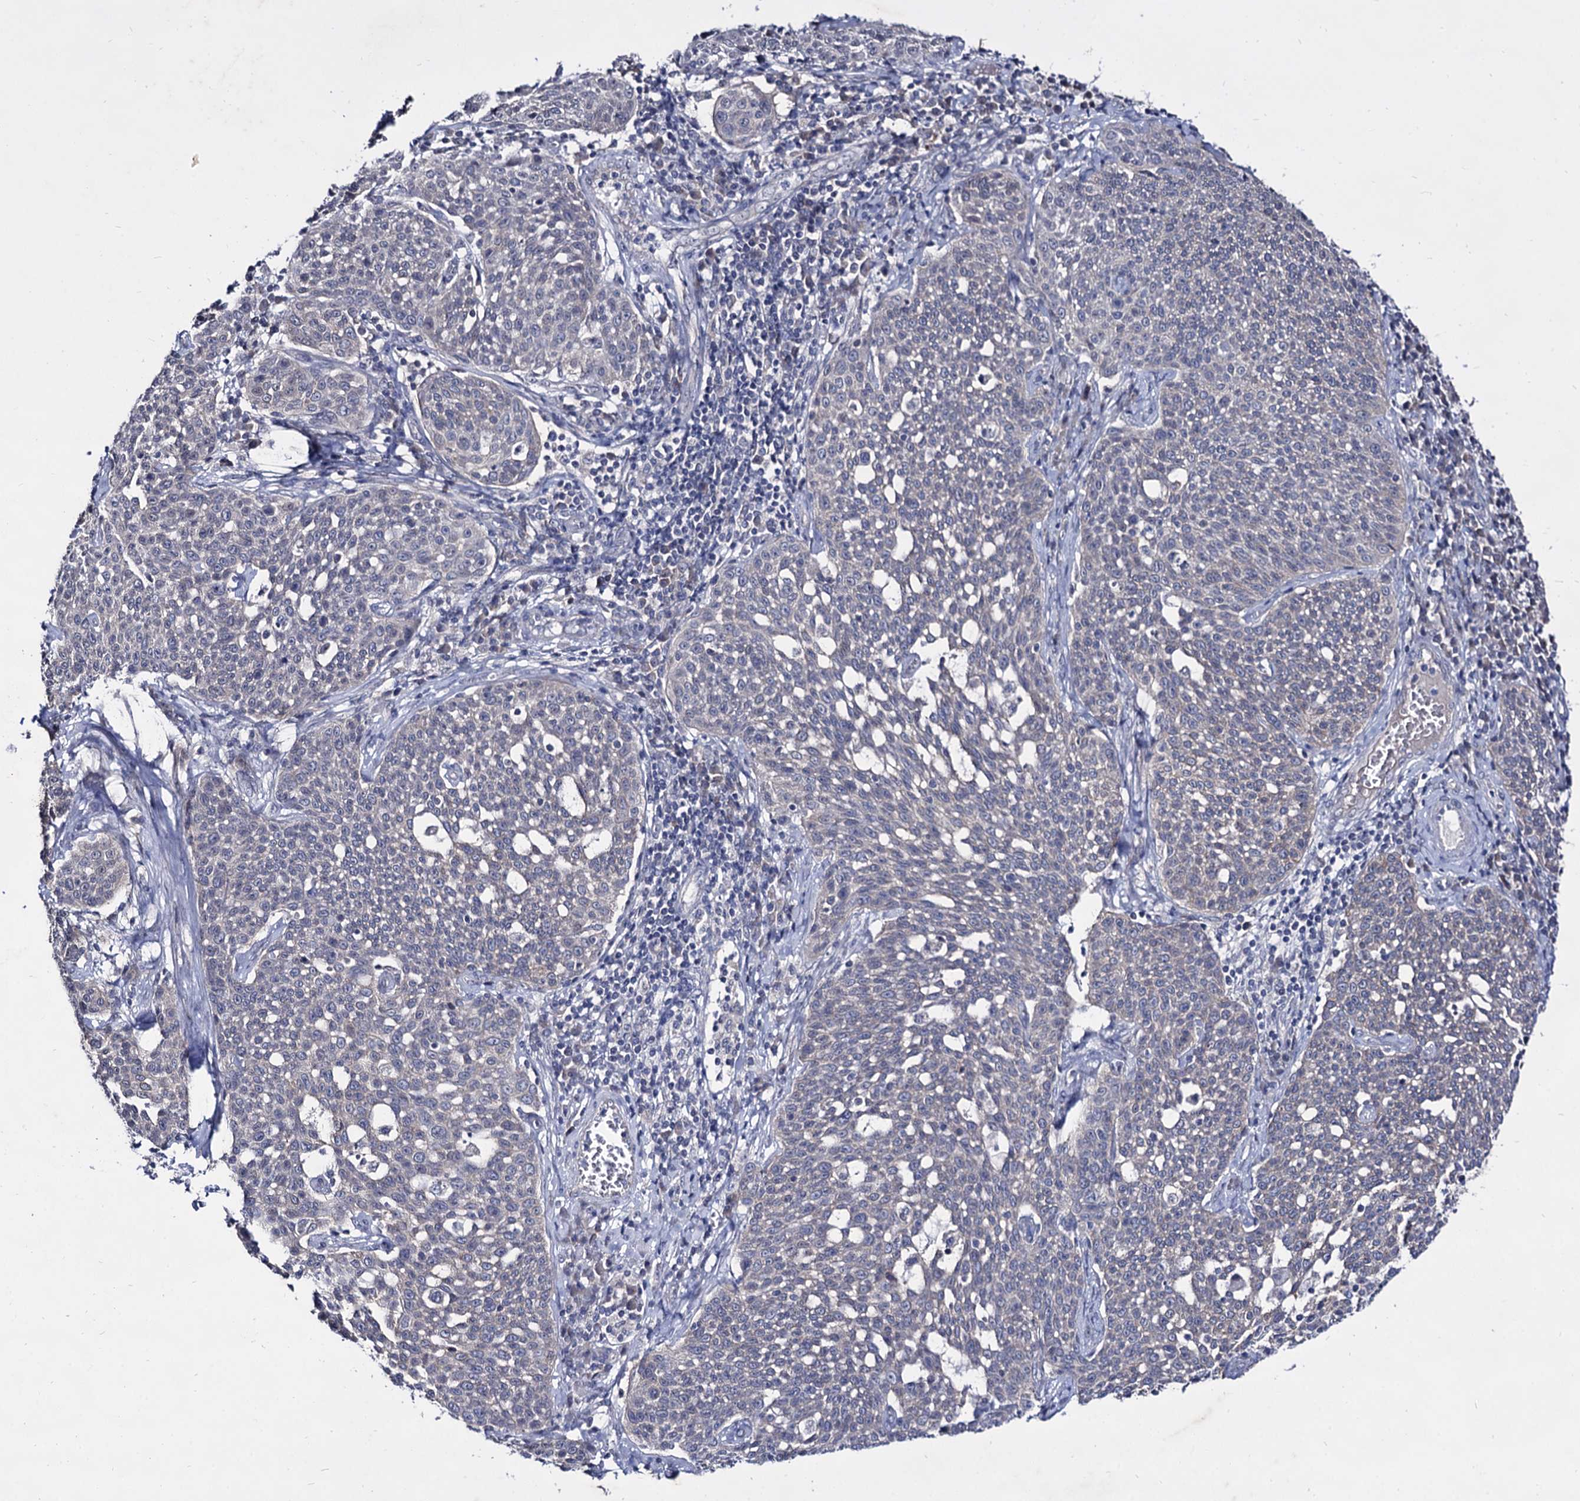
{"staining": {"intensity": "negative", "quantity": "none", "location": "none"}, "tissue": "cervical cancer", "cell_type": "Tumor cells", "image_type": "cancer", "snomed": [{"axis": "morphology", "description": "Squamous cell carcinoma, NOS"}, {"axis": "topography", "description": "Cervix"}], "caption": "An image of cervical cancer stained for a protein exhibits no brown staining in tumor cells.", "gene": "ARFIP2", "patient": {"sex": "female", "age": 34}}